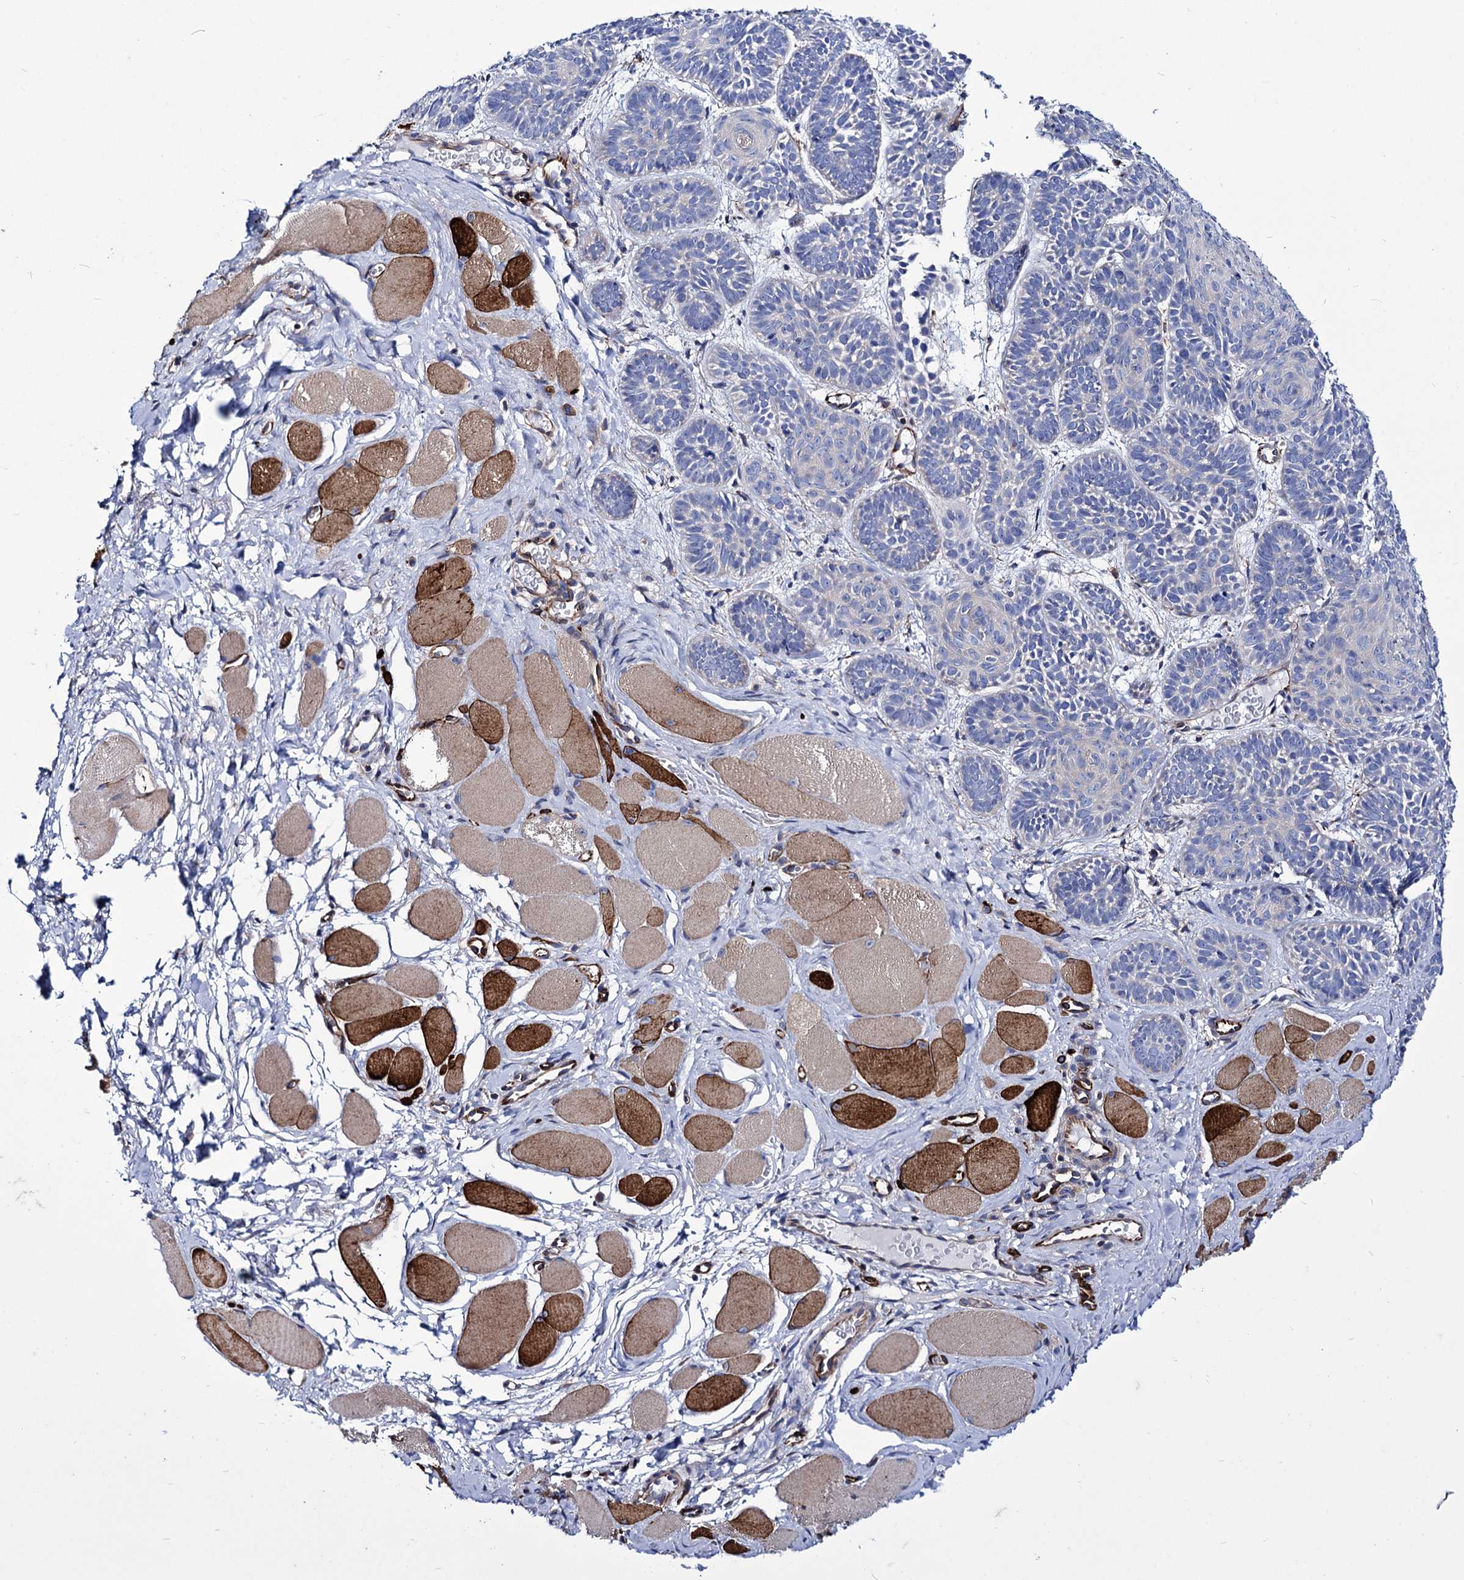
{"staining": {"intensity": "negative", "quantity": "none", "location": "none"}, "tissue": "skin cancer", "cell_type": "Tumor cells", "image_type": "cancer", "snomed": [{"axis": "morphology", "description": "Basal cell carcinoma"}, {"axis": "topography", "description": "Skin"}], "caption": "This is an immunohistochemistry photomicrograph of human skin basal cell carcinoma. There is no positivity in tumor cells.", "gene": "AXL", "patient": {"sex": "male", "age": 85}}